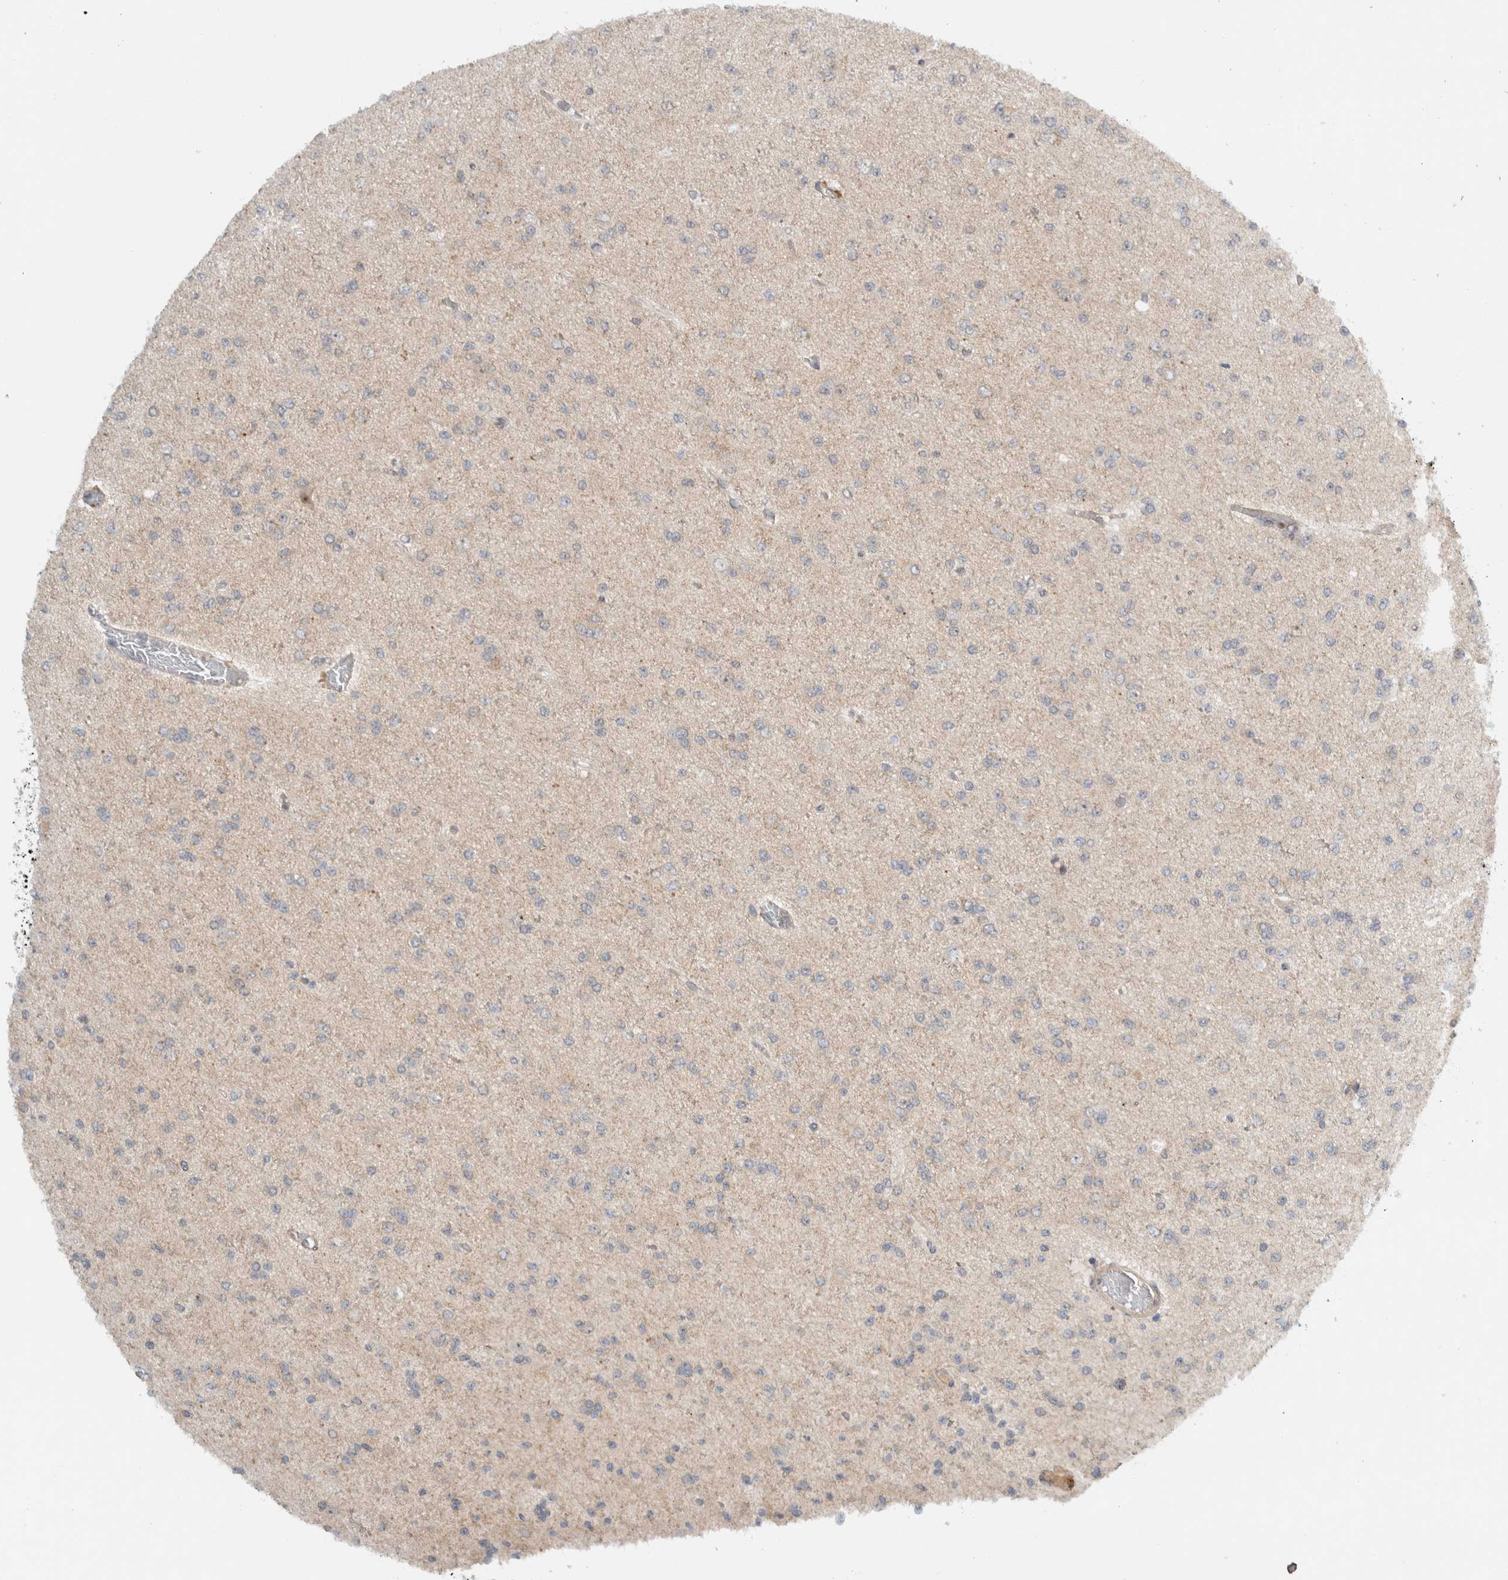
{"staining": {"intensity": "negative", "quantity": "none", "location": "none"}, "tissue": "glioma", "cell_type": "Tumor cells", "image_type": "cancer", "snomed": [{"axis": "morphology", "description": "Glioma, malignant, Low grade"}, {"axis": "topography", "description": "Brain"}], "caption": "IHC of malignant glioma (low-grade) shows no positivity in tumor cells.", "gene": "MPRIP", "patient": {"sex": "female", "age": 22}}